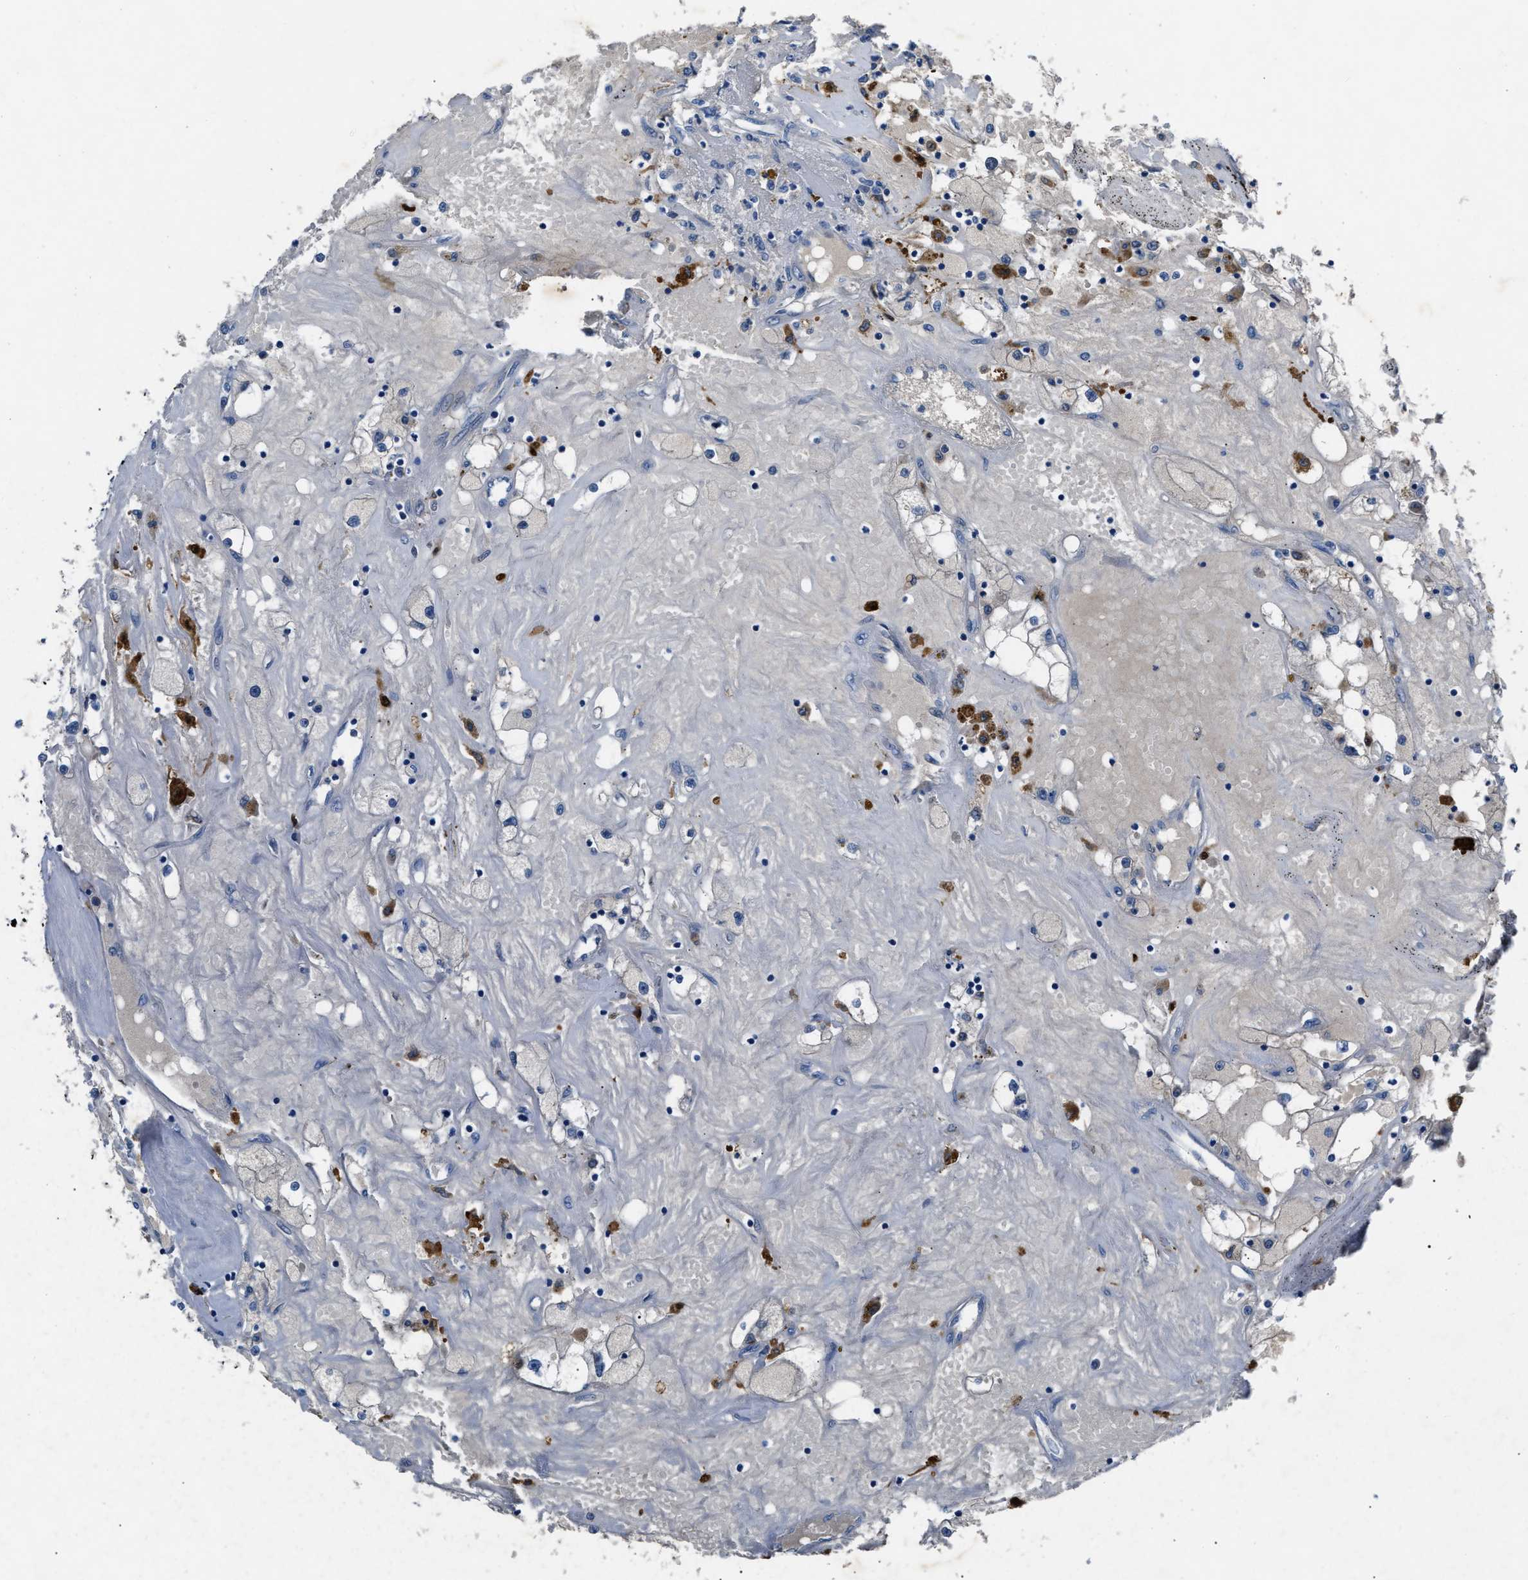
{"staining": {"intensity": "negative", "quantity": "none", "location": "none"}, "tissue": "renal cancer", "cell_type": "Tumor cells", "image_type": "cancer", "snomed": [{"axis": "morphology", "description": "Adenocarcinoma, NOS"}, {"axis": "topography", "description": "Kidney"}], "caption": "Tumor cells show no significant expression in adenocarcinoma (renal).", "gene": "DNAAF5", "patient": {"sex": "male", "age": 56}}